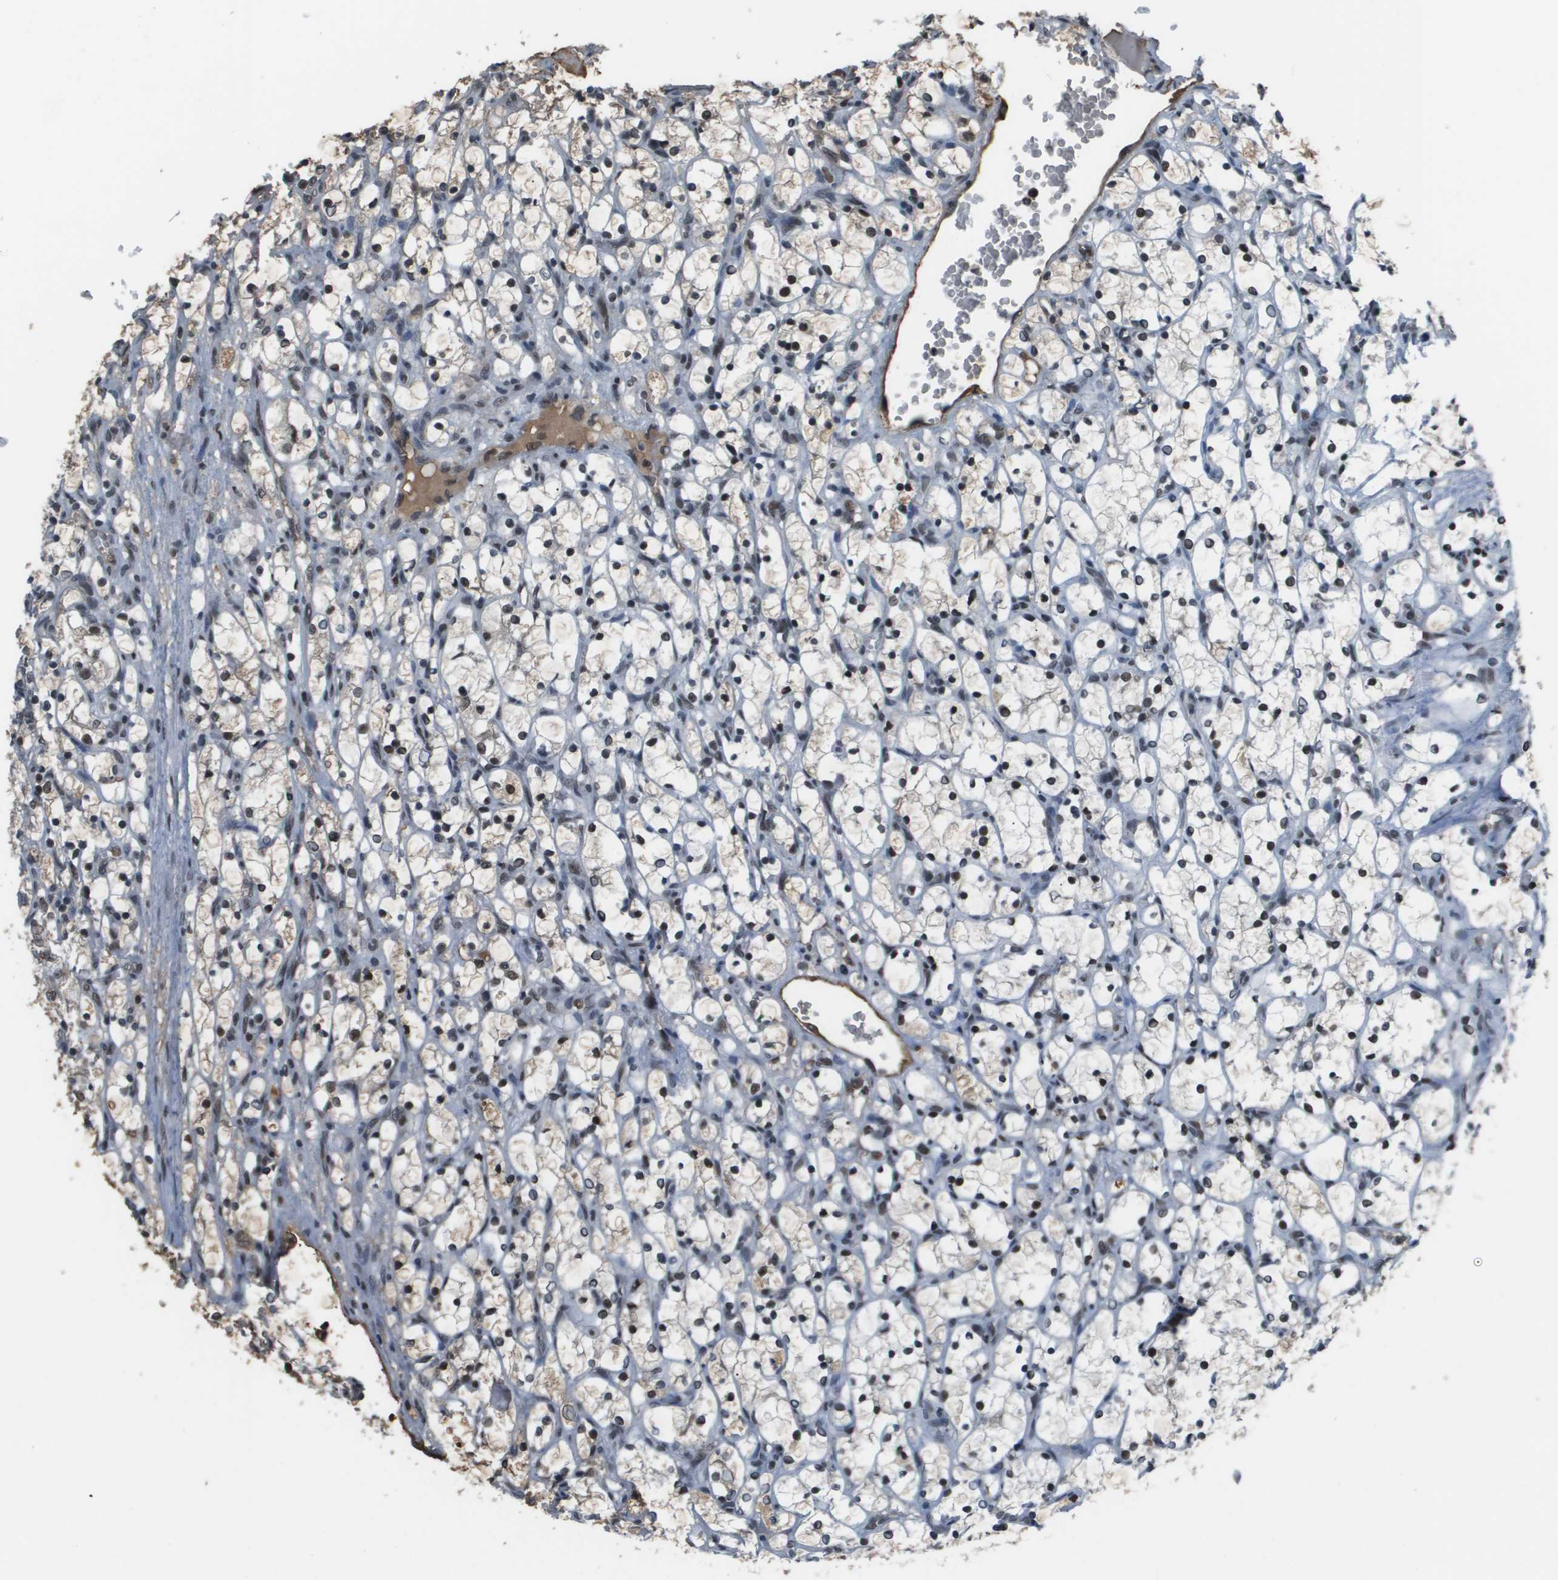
{"staining": {"intensity": "strong", "quantity": "25%-75%", "location": "nuclear"}, "tissue": "renal cancer", "cell_type": "Tumor cells", "image_type": "cancer", "snomed": [{"axis": "morphology", "description": "Adenocarcinoma, NOS"}, {"axis": "topography", "description": "Kidney"}], "caption": "A micrograph showing strong nuclear expression in approximately 25%-75% of tumor cells in adenocarcinoma (renal), as visualized by brown immunohistochemical staining.", "gene": "THRAP3", "patient": {"sex": "female", "age": 69}}